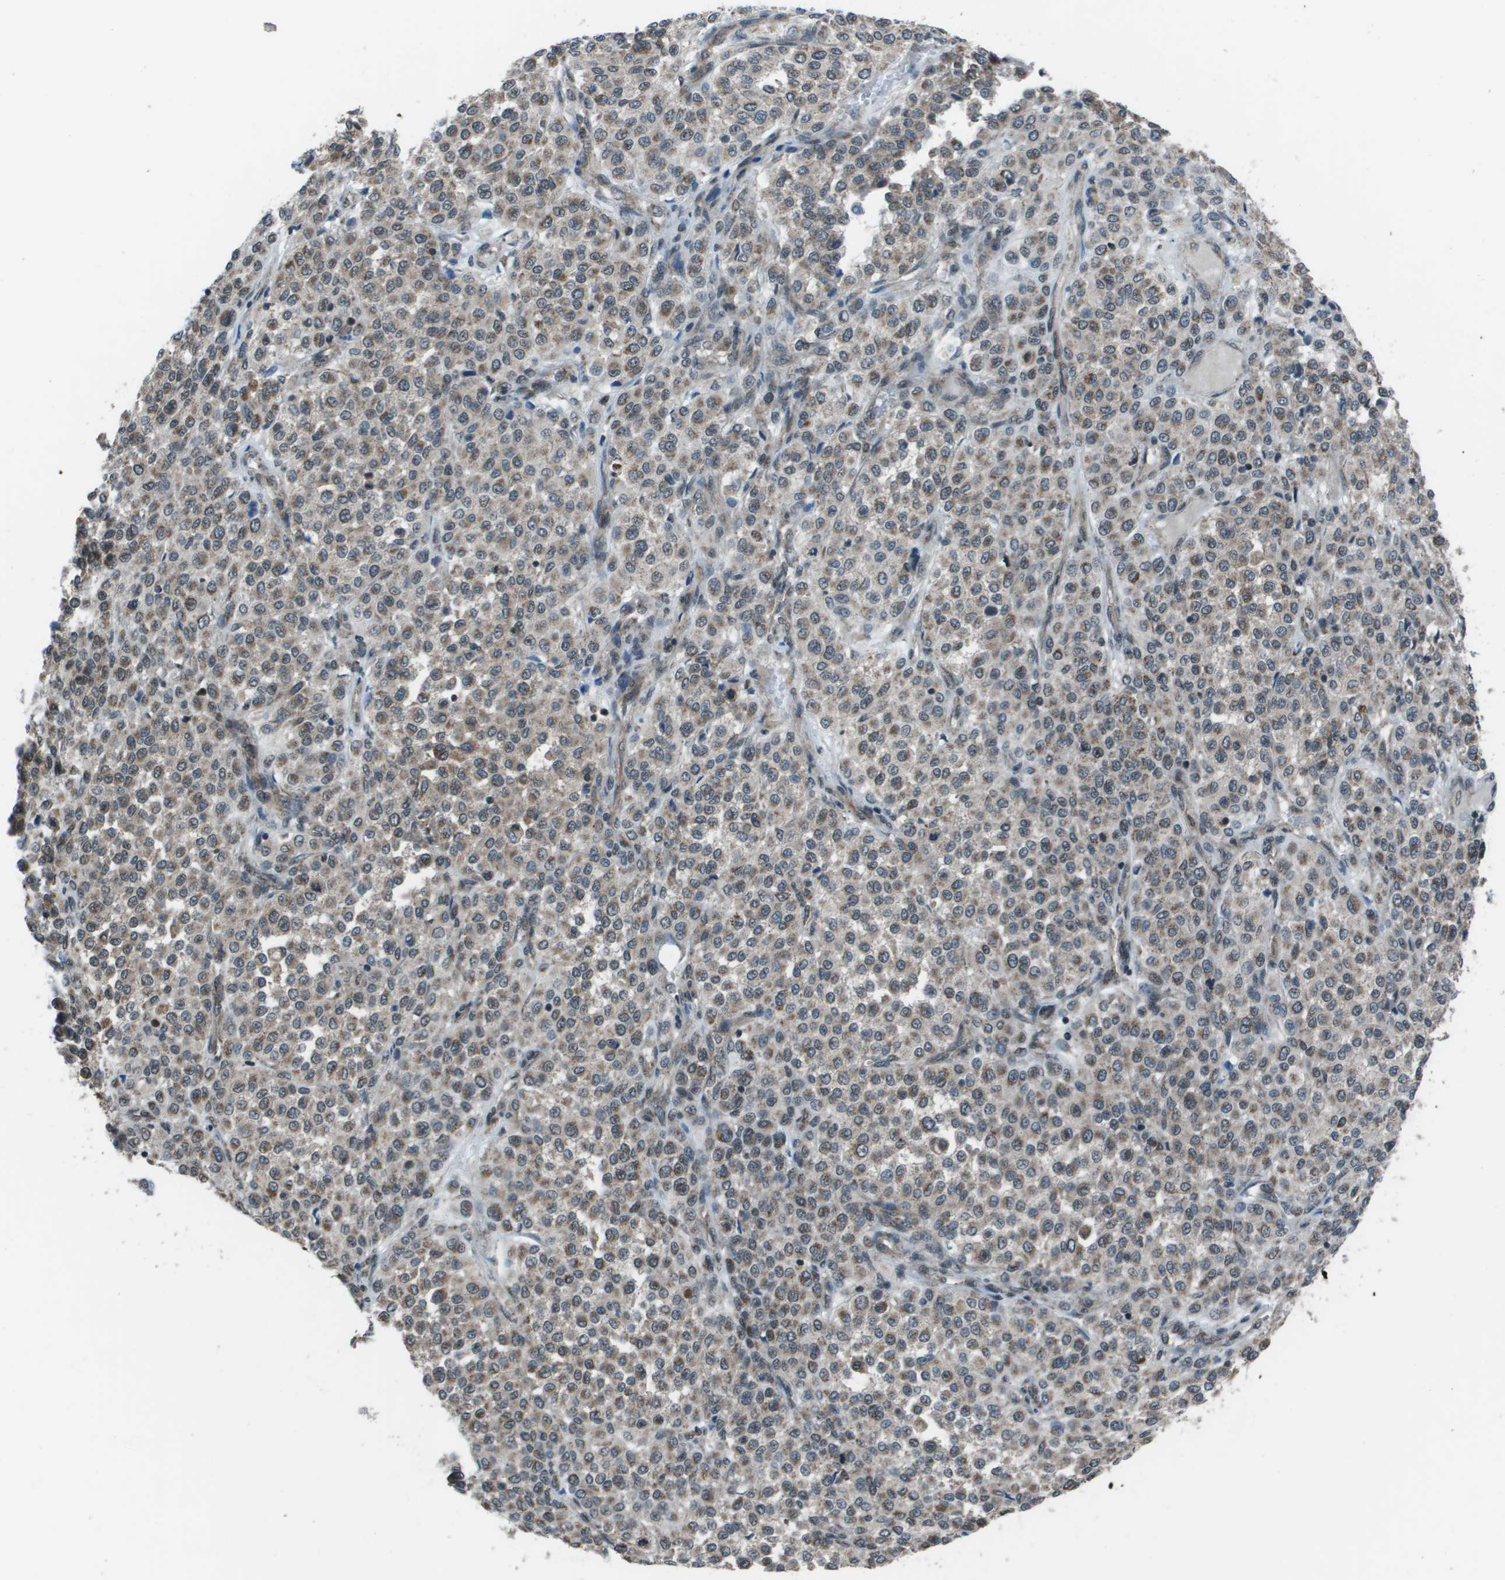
{"staining": {"intensity": "moderate", "quantity": "25%-75%", "location": "cytoplasmic/membranous"}, "tissue": "melanoma", "cell_type": "Tumor cells", "image_type": "cancer", "snomed": [{"axis": "morphology", "description": "Malignant melanoma, Metastatic site"}, {"axis": "topography", "description": "Pancreas"}], "caption": "About 25%-75% of tumor cells in human melanoma display moderate cytoplasmic/membranous protein expression as visualized by brown immunohistochemical staining.", "gene": "PPFIA1", "patient": {"sex": "female", "age": 30}}